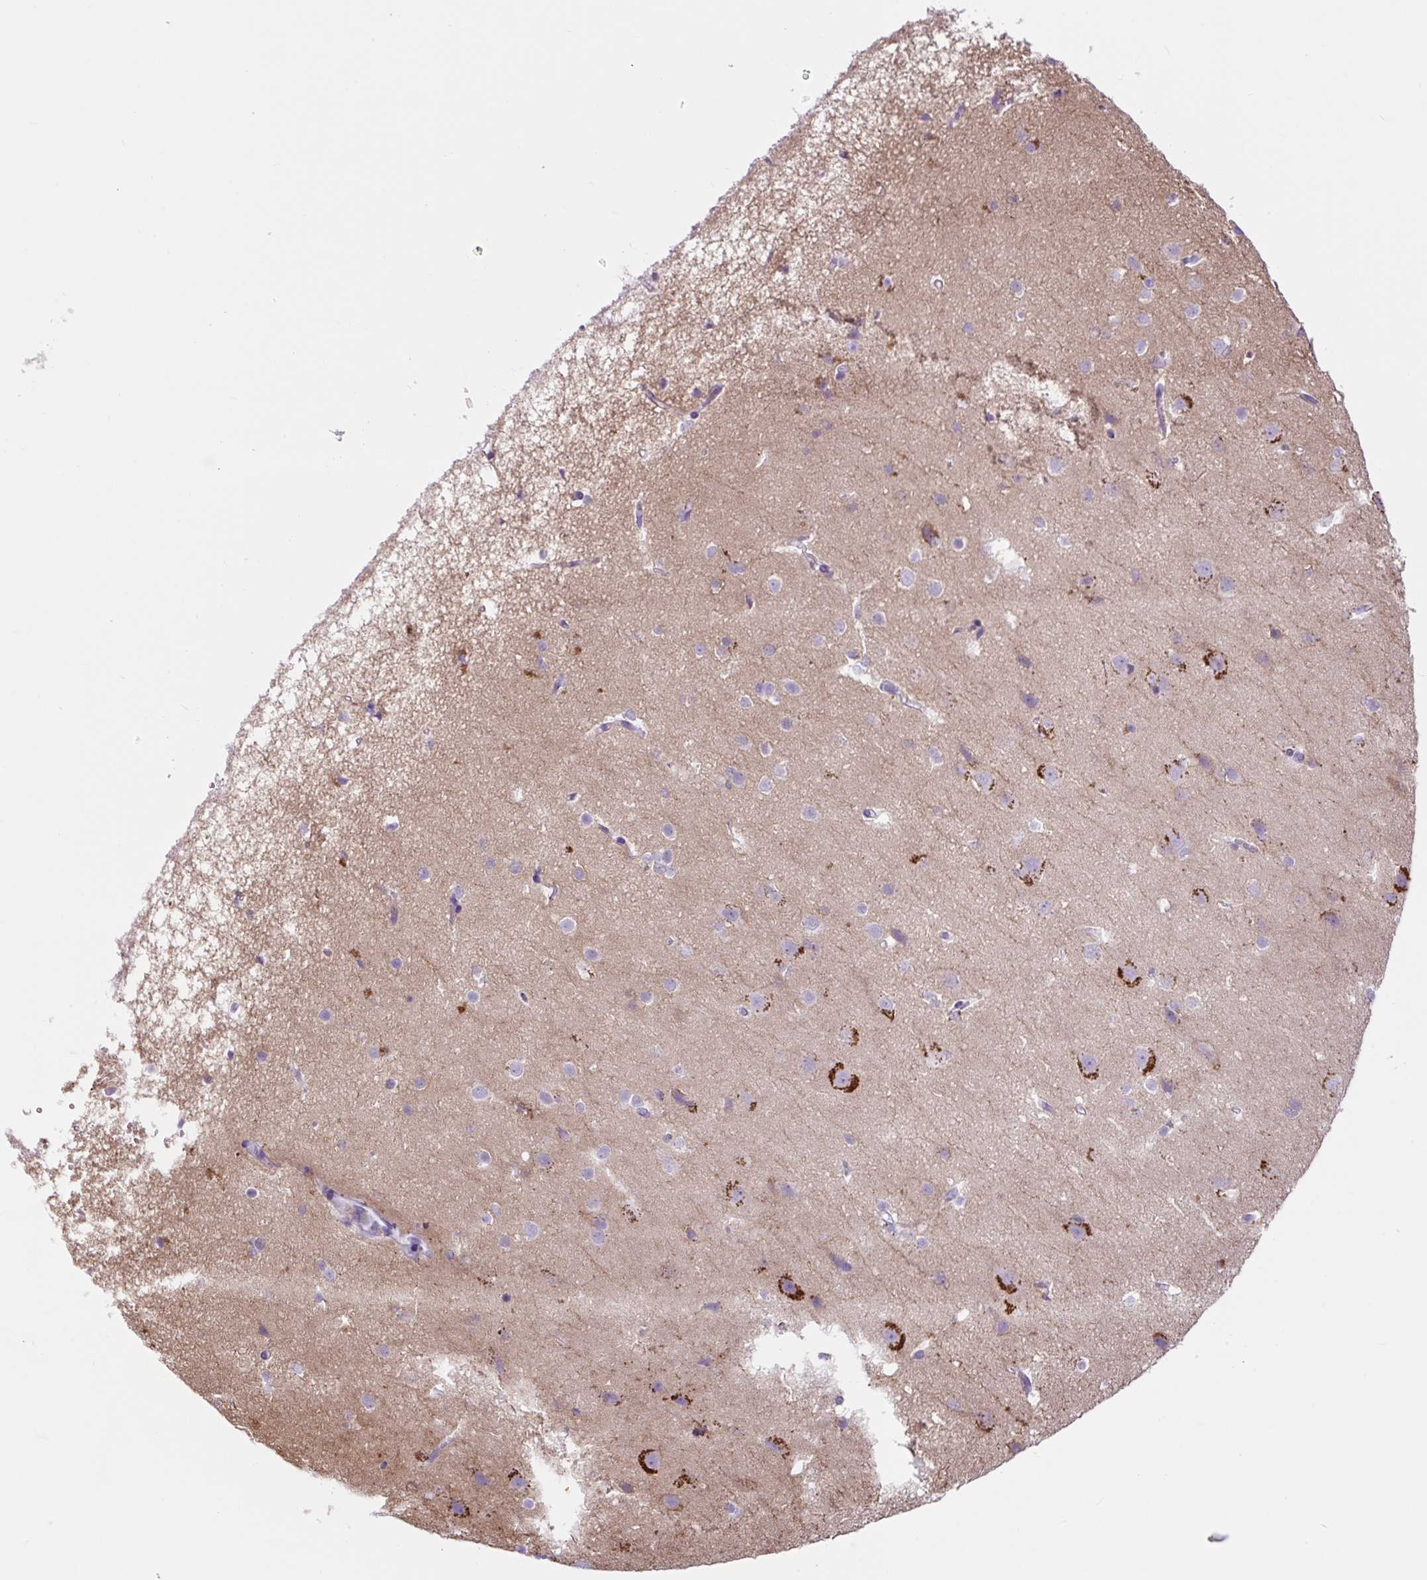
{"staining": {"intensity": "negative", "quantity": "none", "location": "none"}, "tissue": "cerebral cortex", "cell_type": "Endothelial cells", "image_type": "normal", "snomed": [{"axis": "morphology", "description": "Normal tissue, NOS"}, {"axis": "topography", "description": "Cerebral cortex"}], "caption": "Immunohistochemistry histopathology image of normal cerebral cortex: cerebral cortex stained with DAB displays no significant protein positivity in endothelial cells.", "gene": "LCN10", "patient": {"sex": "male", "age": 37}}